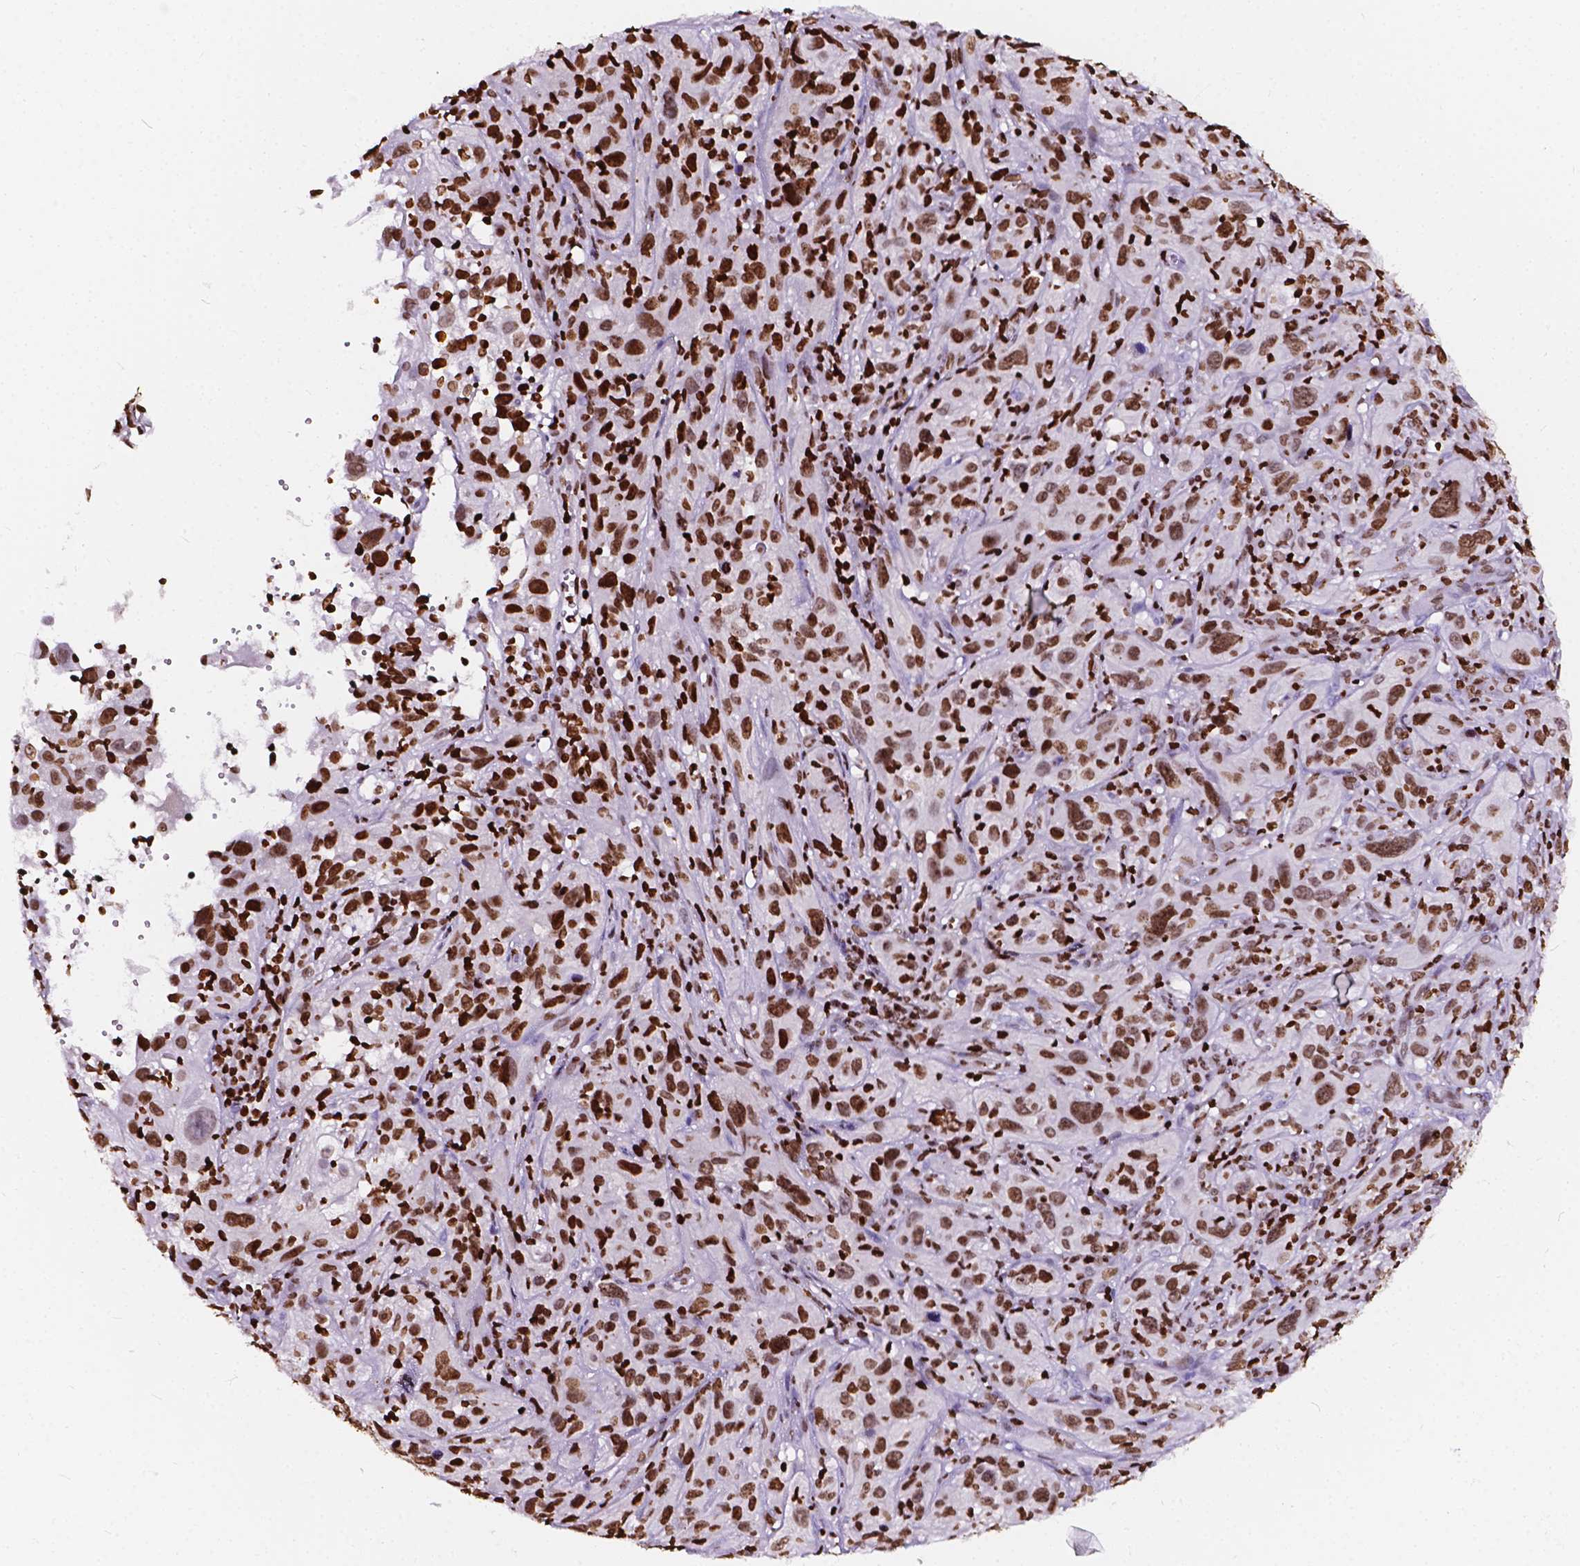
{"staining": {"intensity": "strong", "quantity": ">75%", "location": "nuclear"}, "tissue": "cervical cancer", "cell_type": "Tumor cells", "image_type": "cancer", "snomed": [{"axis": "morphology", "description": "Squamous cell carcinoma, NOS"}, {"axis": "topography", "description": "Cervix"}], "caption": "Protein staining reveals strong nuclear expression in approximately >75% of tumor cells in cervical cancer. The protein is stained brown, and the nuclei are stained in blue (DAB (3,3'-diaminobenzidine) IHC with brightfield microscopy, high magnification).", "gene": "CBY3", "patient": {"sex": "female", "age": 37}}